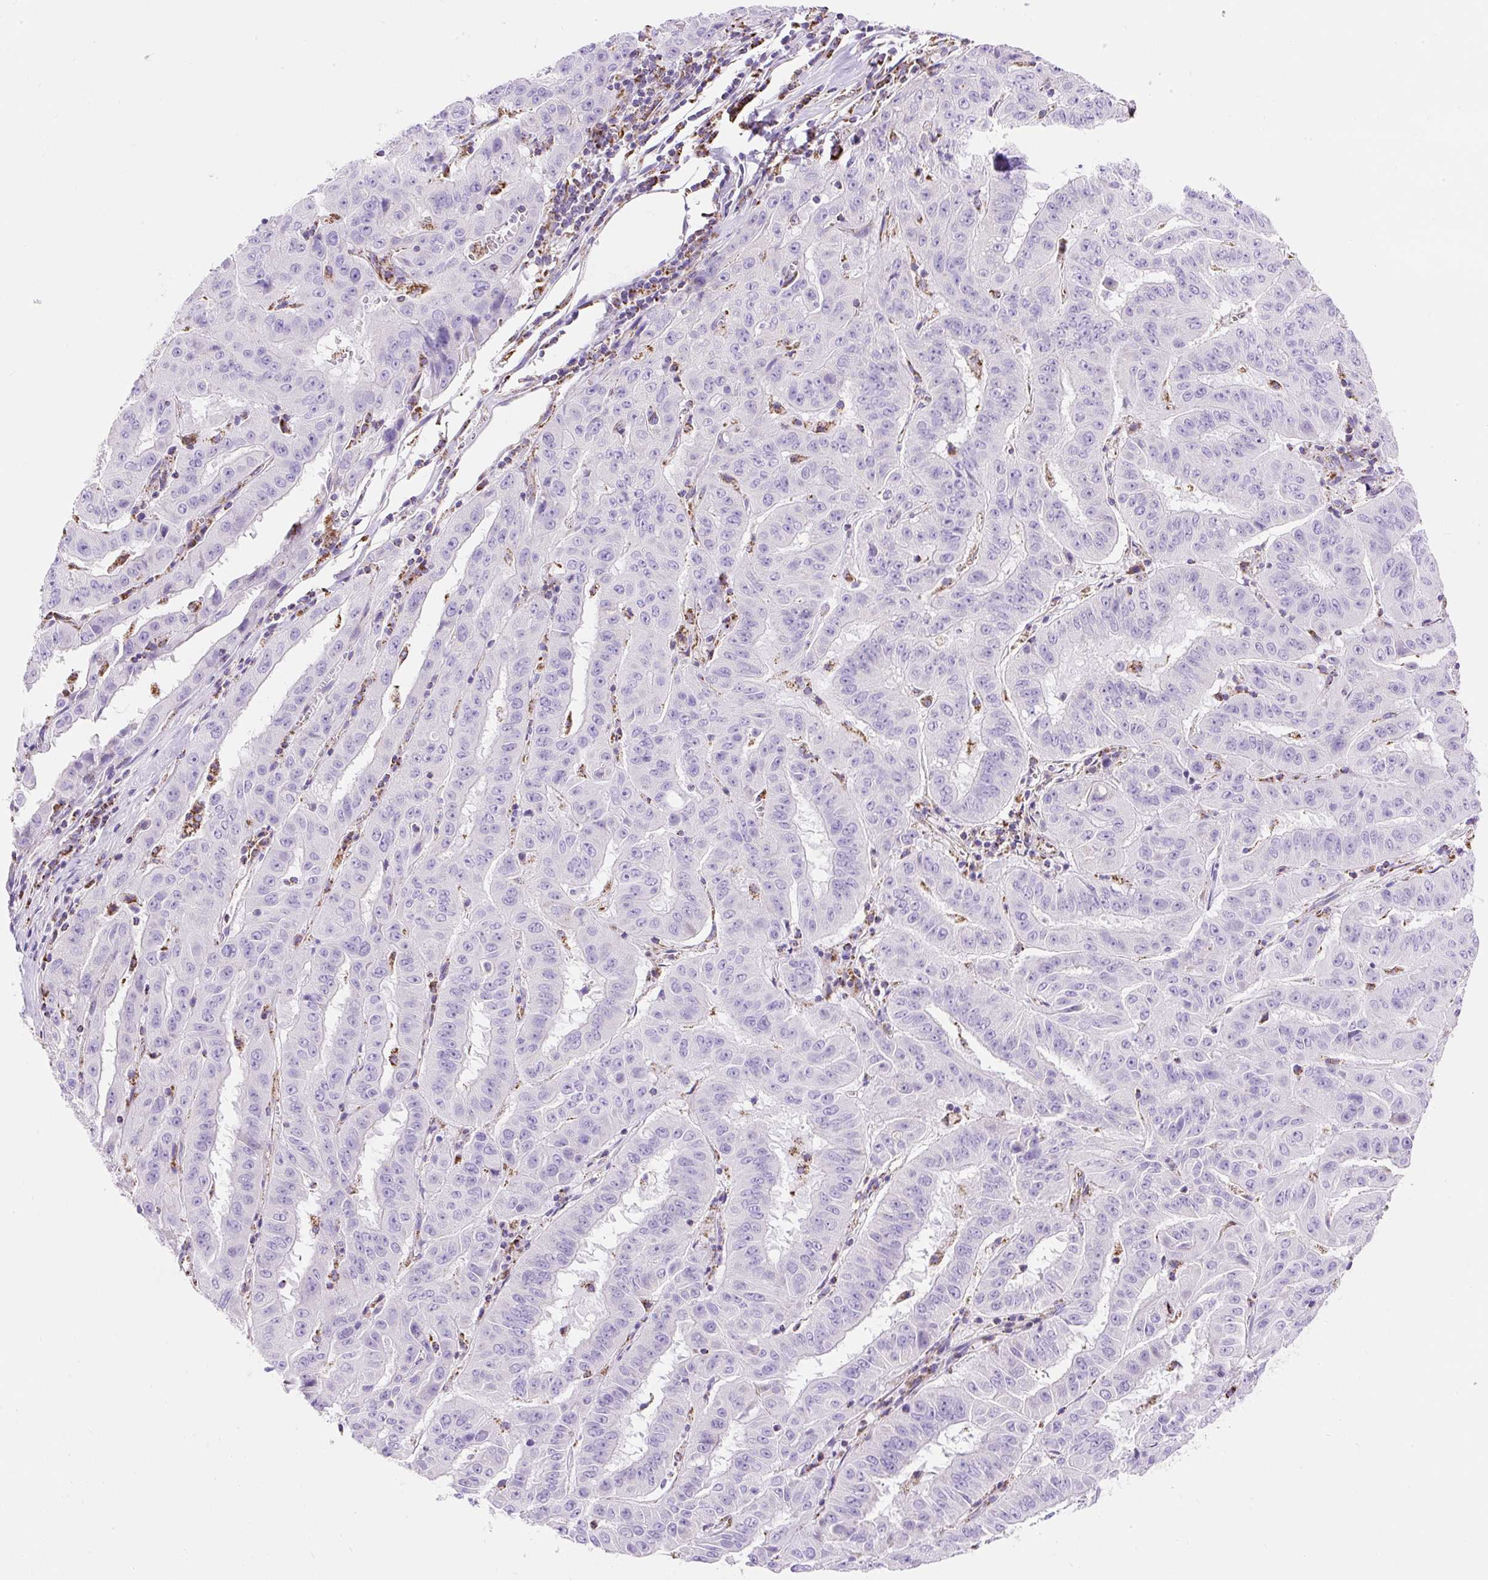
{"staining": {"intensity": "negative", "quantity": "none", "location": "none"}, "tissue": "pancreatic cancer", "cell_type": "Tumor cells", "image_type": "cancer", "snomed": [{"axis": "morphology", "description": "Adenocarcinoma, NOS"}, {"axis": "topography", "description": "Pancreas"}], "caption": "Image shows no protein expression in tumor cells of pancreatic cancer (adenocarcinoma) tissue. (Stains: DAB immunohistochemistry with hematoxylin counter stain, Microscopy: brightfield microscopy at high magnification).", "gene": "DAAM2", "patient": {"sex": "male", "age": 63}}